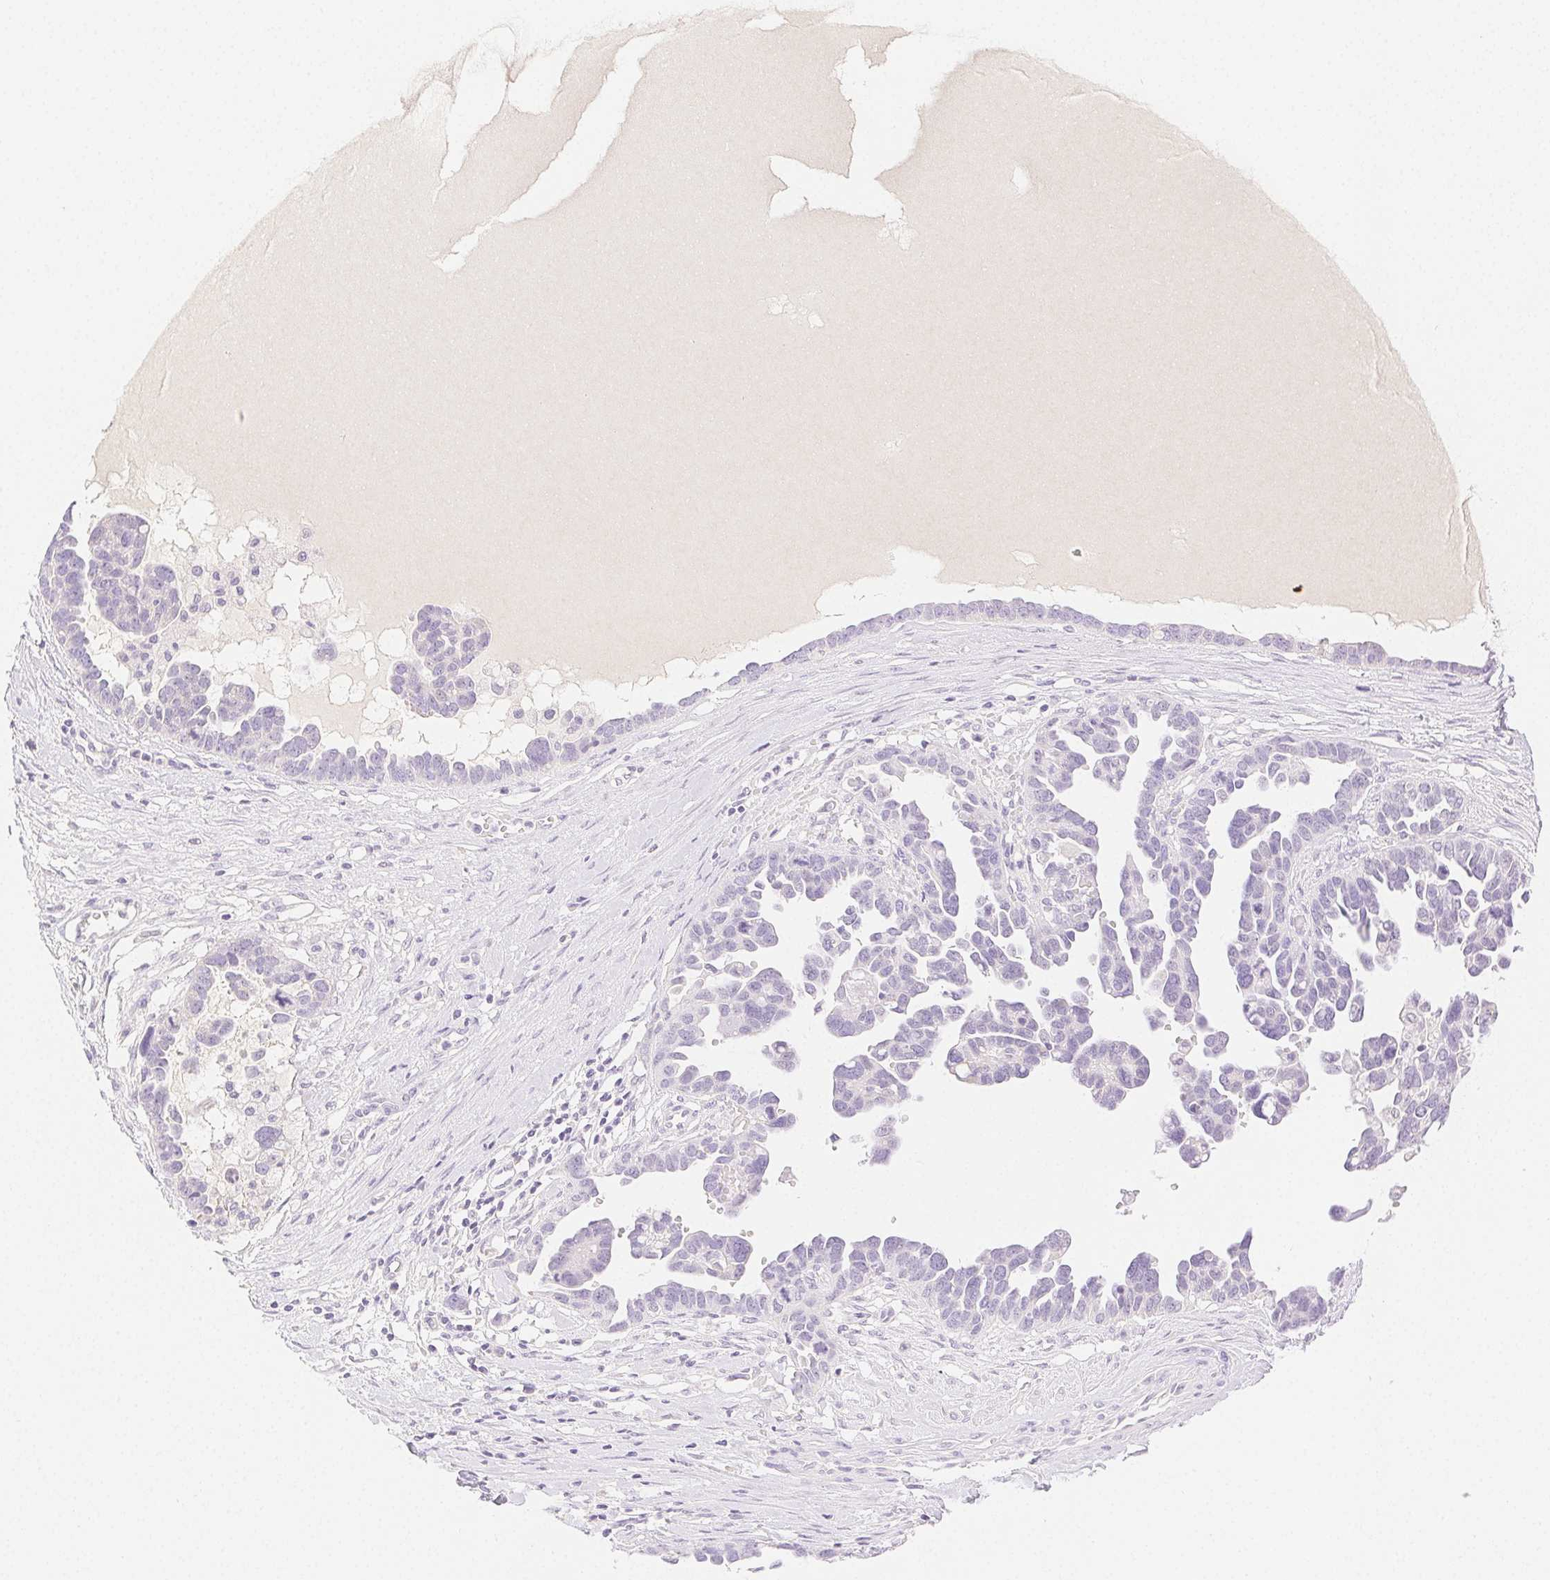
{"staining": {"intensity": "negative", "quantity": "none", "location": "none"}, "tissue": "ovarian cancer", "cell_type": "Tumor cells", "image_type": "cancer", "snomed": [{"axis": "morphology", "description": "Cystadenocarcinoma, serous, NOS"}, {"axis": "topography", "description": "Ovary"}], "caption": "DAB (3,3'-diaminobenzidine) immunohistochemical staining of human ovarian cancer (serous cystadenocarcinoma) reveals no significant expression in tumor cells.", "gene": "SPACA4", "patient": {"sex": "female", "age": 54}}